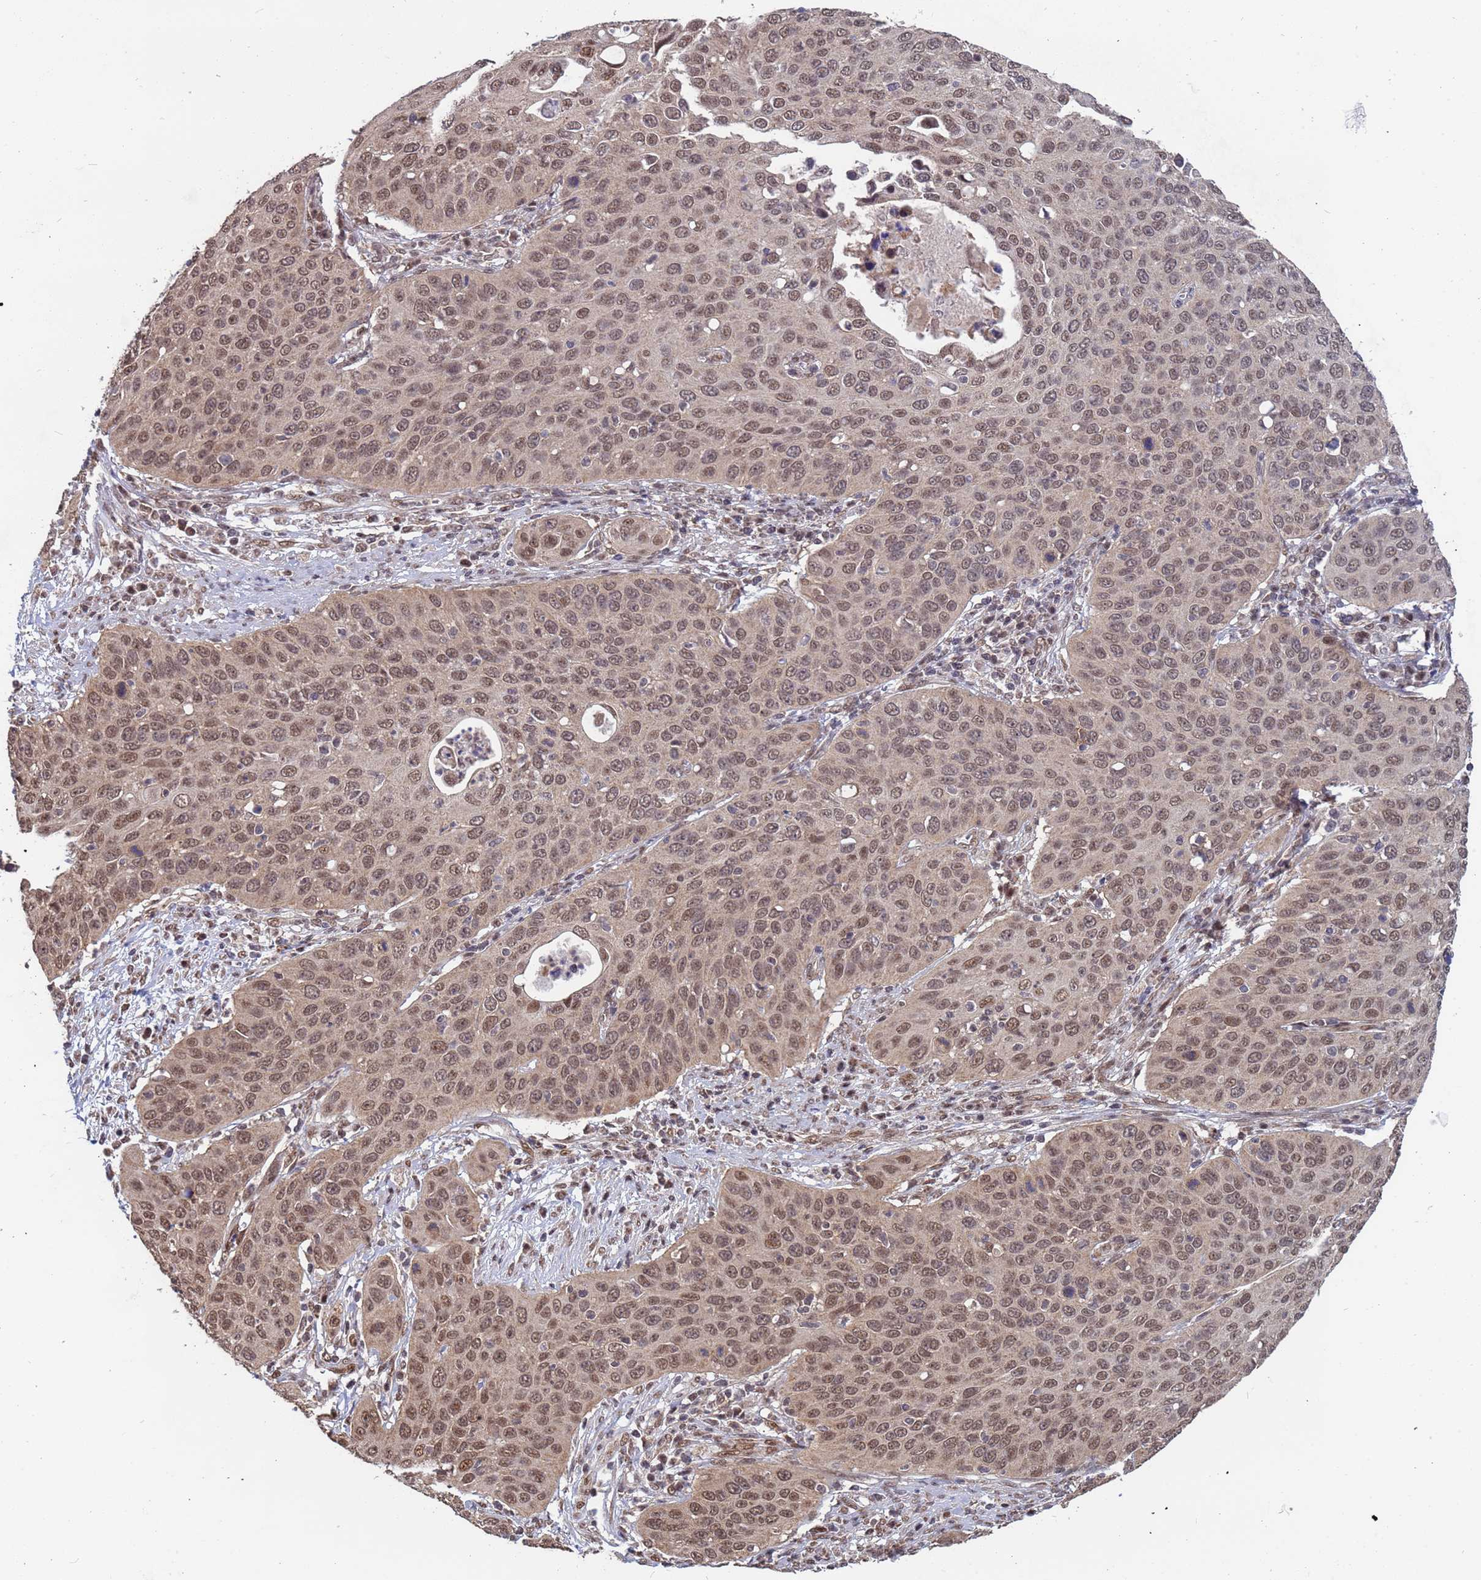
{"staining": {"intensity": "moderate", "quantity": ">75%", "location": "nuclear"}, "tissue": "cervical cancer", "cell_type": "Tumor cells", "image_type": "cancer", "snomed": [{"axis": "morphology", "description": "Squamous cell carcinoma, NOS"}, {"axis": "topography", "description": "Cervix"}], "caption": "A photomicrograph of cervical cancer stained for a protein exhibits moderate nuclear brown staining in tumor cells.", "gene": "DENND2B", "patient": {"sex": "female", "age": 36}}